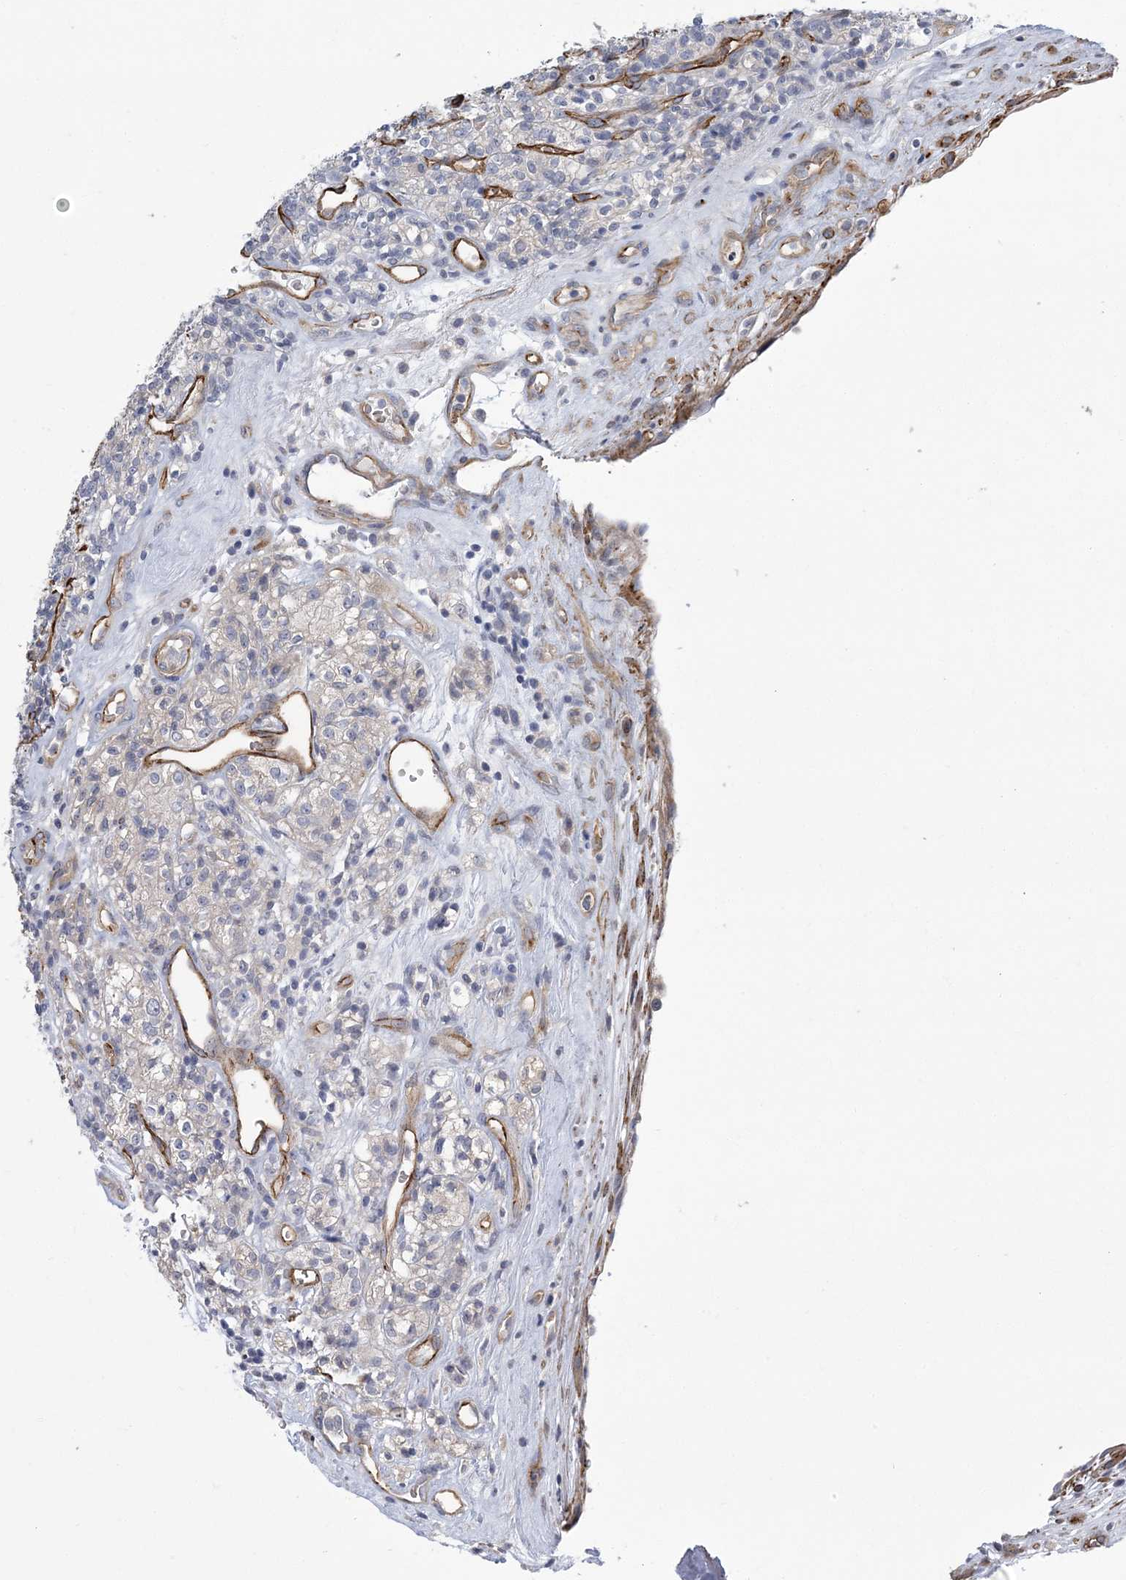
{"staining": {"intensity": "negative", "quantity": "none", "location": "none"}, "tissue": "renal cancer", "cell_type": "Tumor cells", "image_type": "cancer", "snomed": [{"axis": "morphology", "description": "Adenocarcinoma, NOS"}, {"axis": "topography", "description": "Kidney"}], "caption": "Immunohistochemistry micrograph of renal cancer (adenocarcinoma) stained for a protein (brown), which demonstrates no staining in tumor cells.", "gene": "CALN1", "patient": {"sex": "male", "age": 77}}